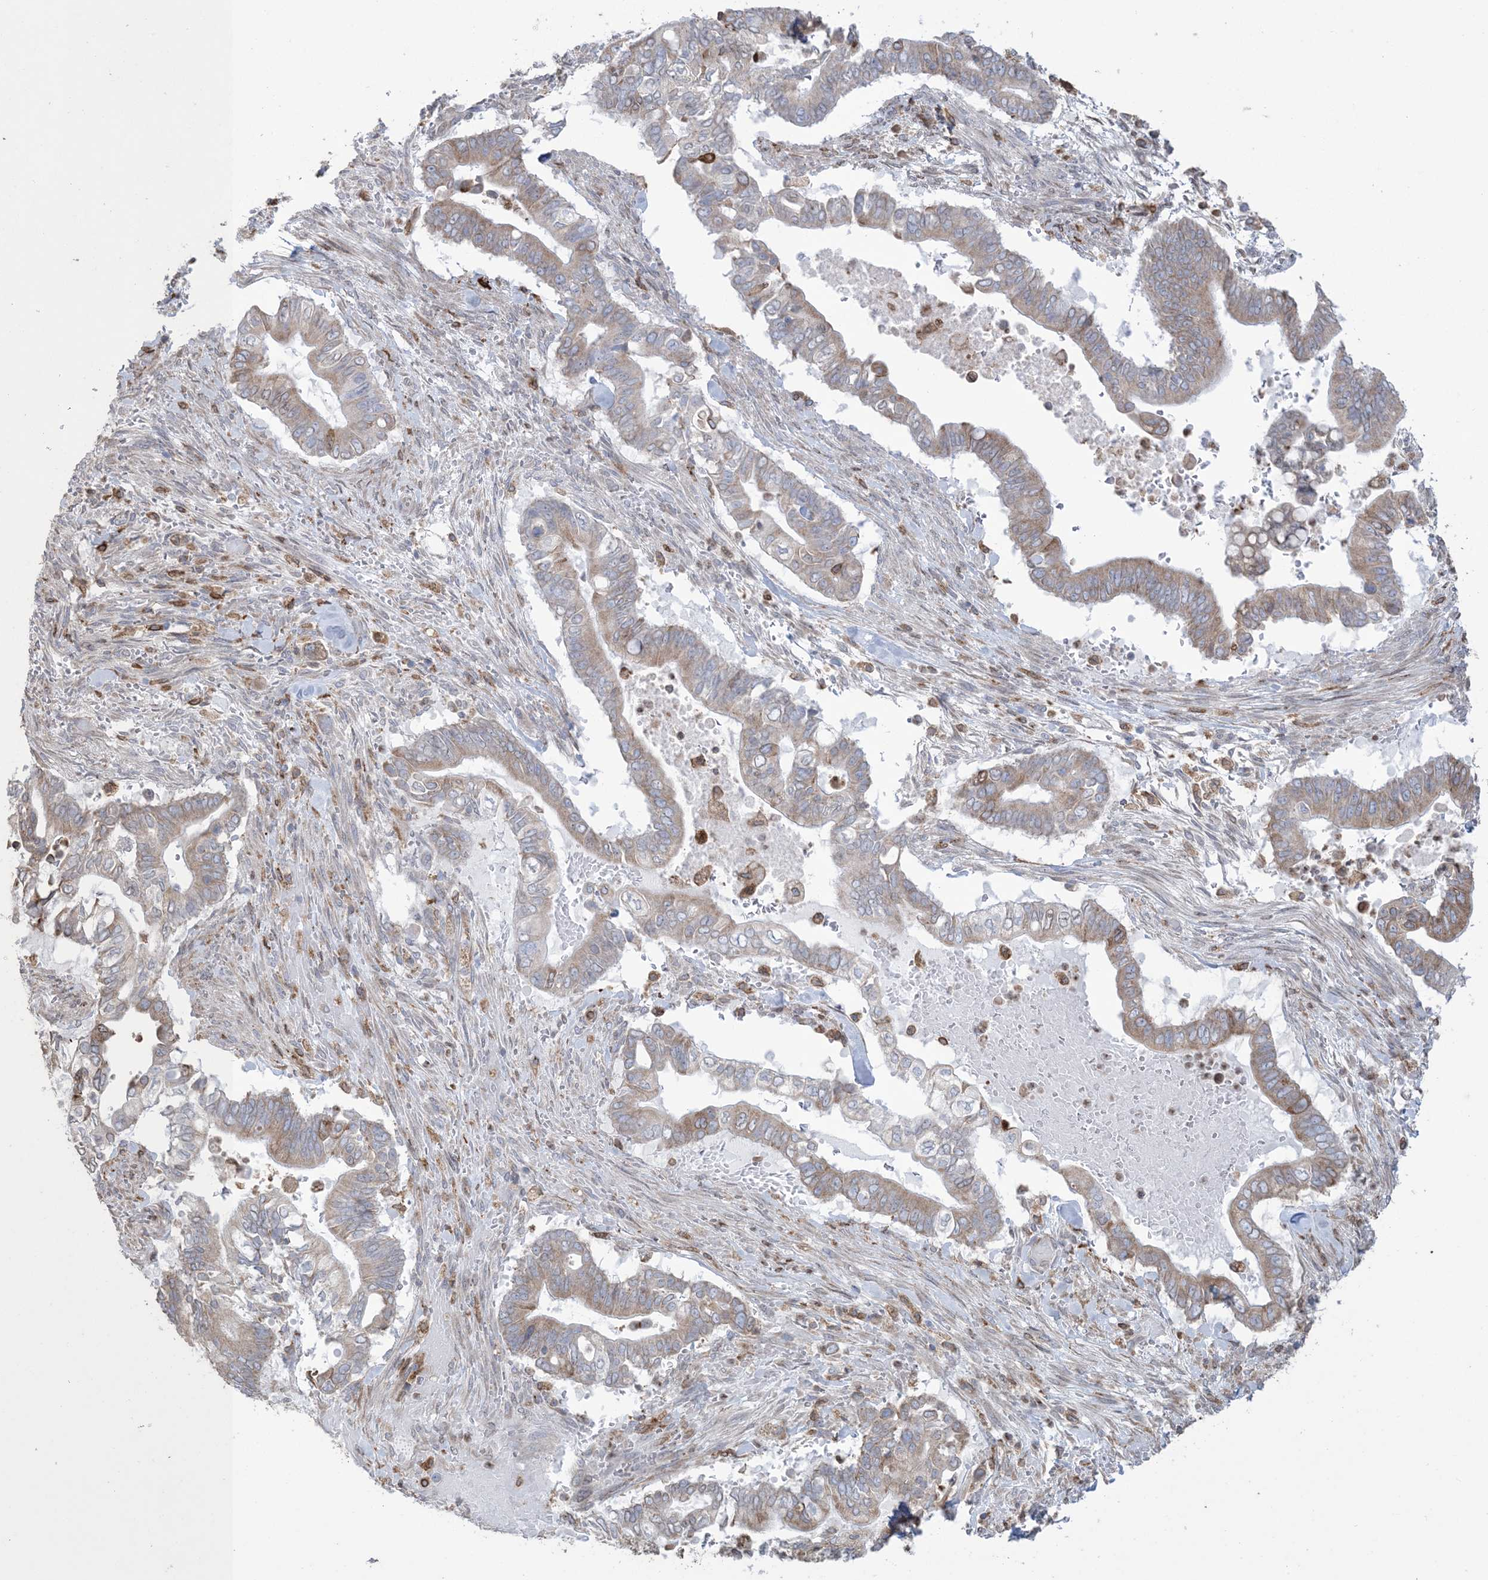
{"staining": {"intensity": "weak", "quantity": ">75%", "location": "cytoplasmic/membranous"}, "tissue": "pancreatic cancer", "cell_type": "Tumor cells", "image_type": "cancer", "snomed": [{"axis": "morphology", "description": "Adenocarcinoma, NOS"}, {"axis": "topography", "description": "Pancreas"}], "caption": "High-power microscopy captured an IHC image of pancreatic adenocarcinoma, revealing weak cytoplasmic/membranous expression in about >75% of tumor cells. (brown staining indicates protein expression, while blue staining denotes nuclei).", "gene": "SHANK1", "patient": {"sex": "male", "age": 68}}